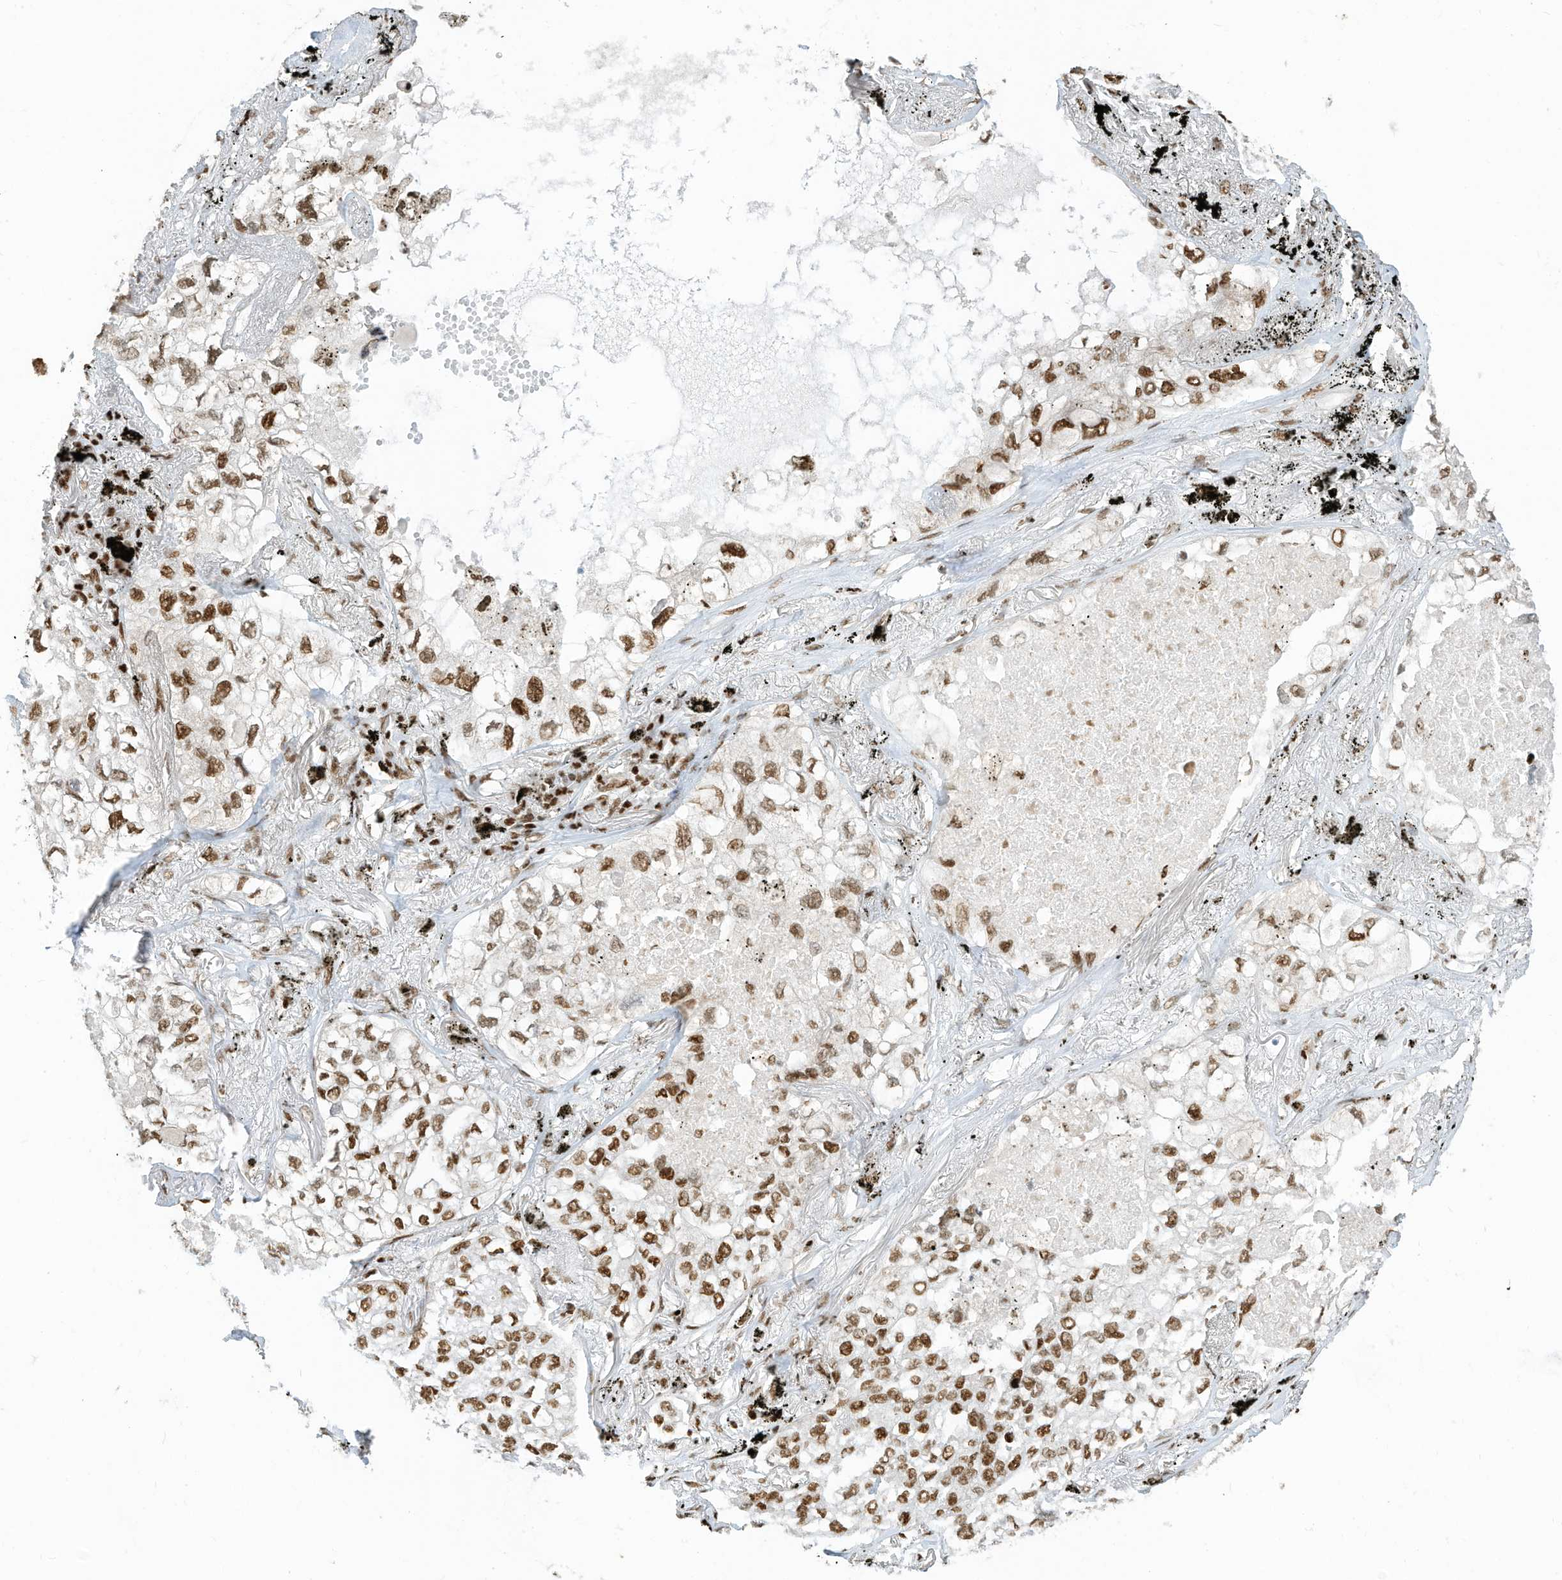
{"staining": {"intensity": "moderate", "quantity": ">75%", "location": "nuclear"}, "tissue": "lung cancer", "cell_type": "Tumor cells", "image_type": "cancer", "snomed": [{"axis": "morphology", "description": "Adenocarcinoma, NOS"}, {"axis": "topography", "description": "Lung"}], "caption": "Immunohistochemistry of human lung cancer (adenocarcinoma) shows medium levels of moderate nuclear positivity in about >75% of tumor cells.", "gene": "SAMD15", "patient": {"sex": "male", "age": 65}}